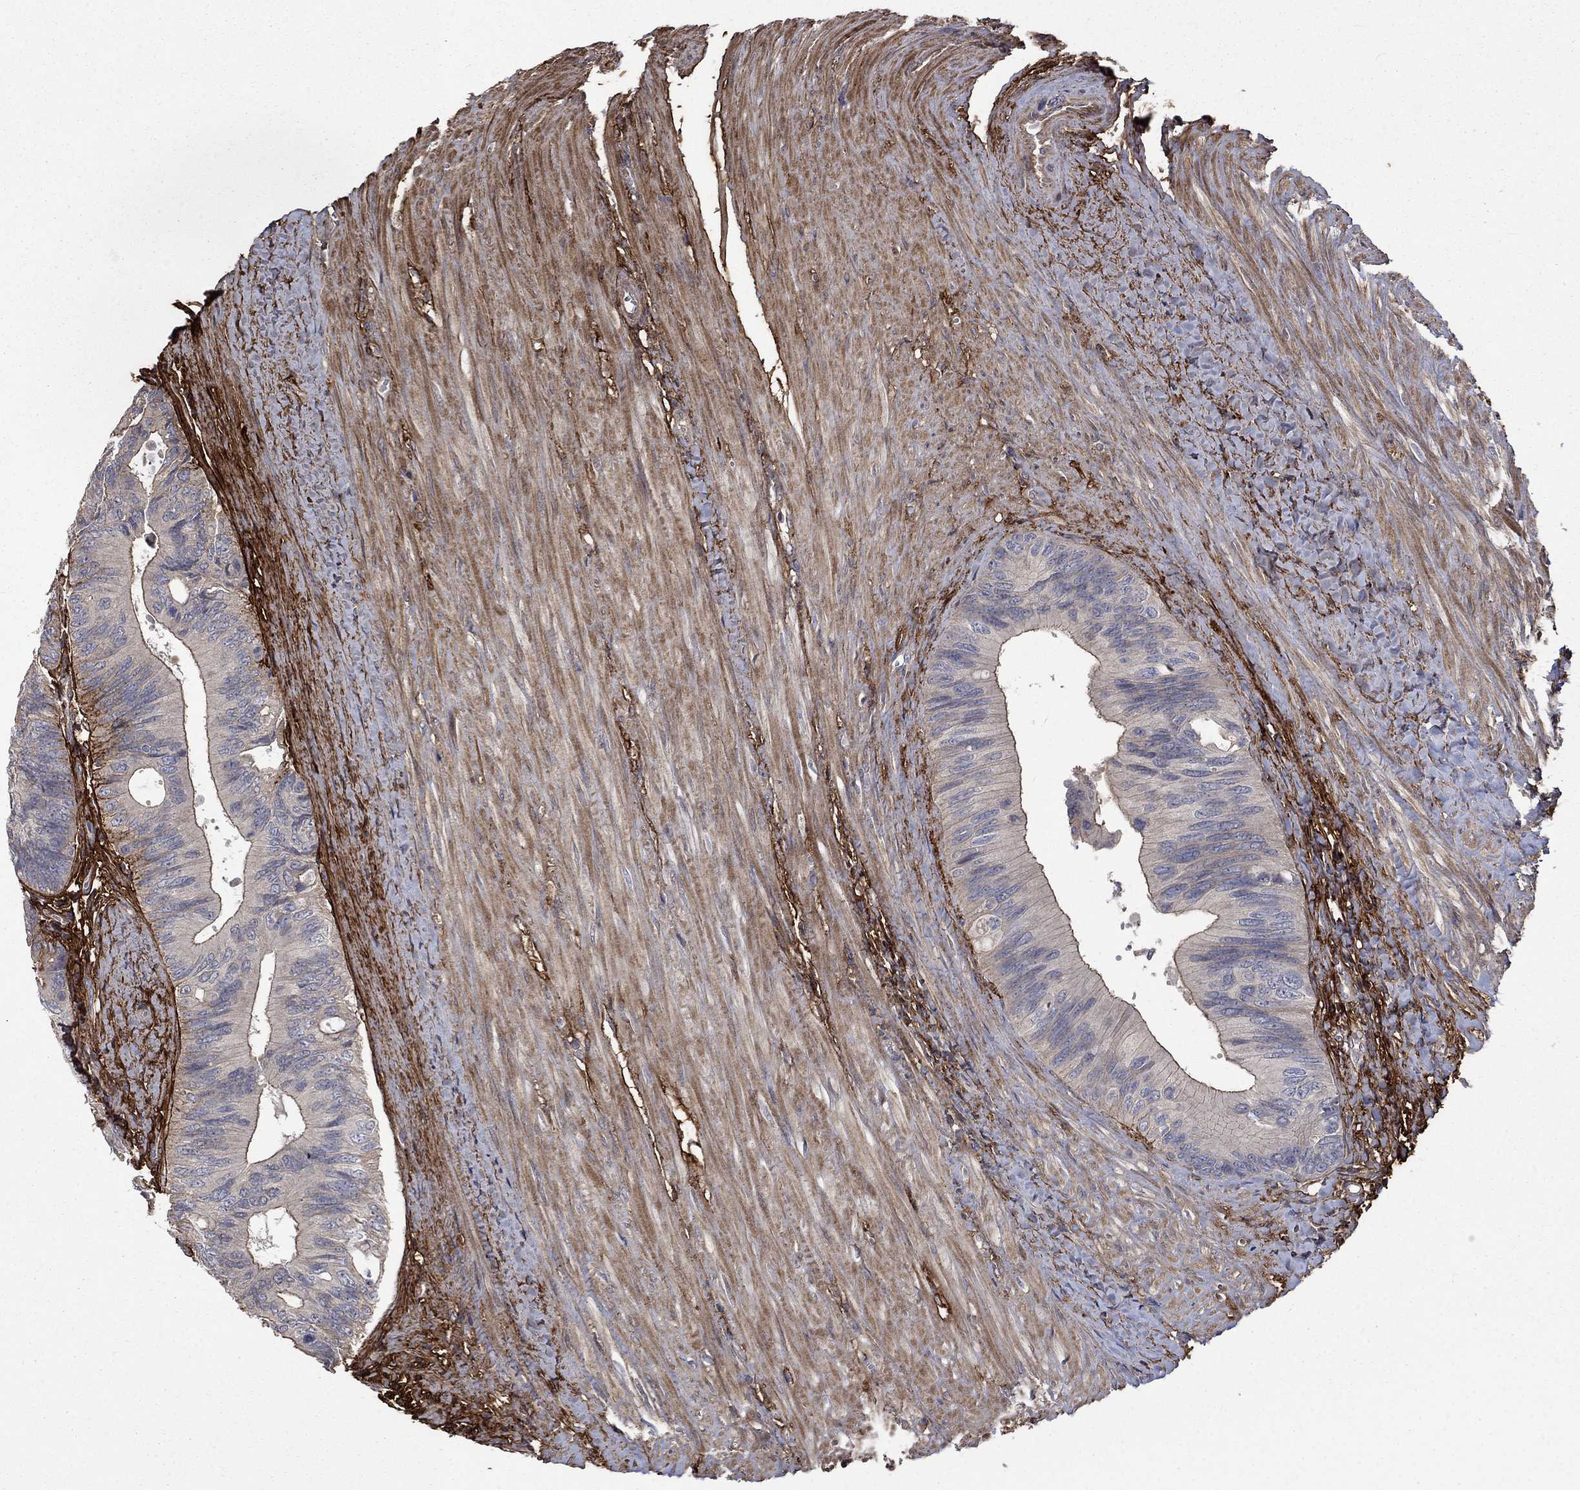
{"staining": {"intensity": "negative", "quantity": "none", "location": "none"}, "tissue": "colorectal cancer", "cell_type": "Tumor cells", "image_type": "cancer", "snomed": [{"axis": "morphology", "description": "Normal tissue, NOS"}, {"axis": "morphology", "description": "Adenocarcinoma, NOS"}, {"axis": "topography", "description": "Colon"}], "caption": "High power microscopy photomicrograph of an IHC photomicrograph of adenocarcinoma (colorectal), revealing no significant staining in tumor cells.", "gene": "VCAN", "patient": {"sex": "male", "age": 65}}